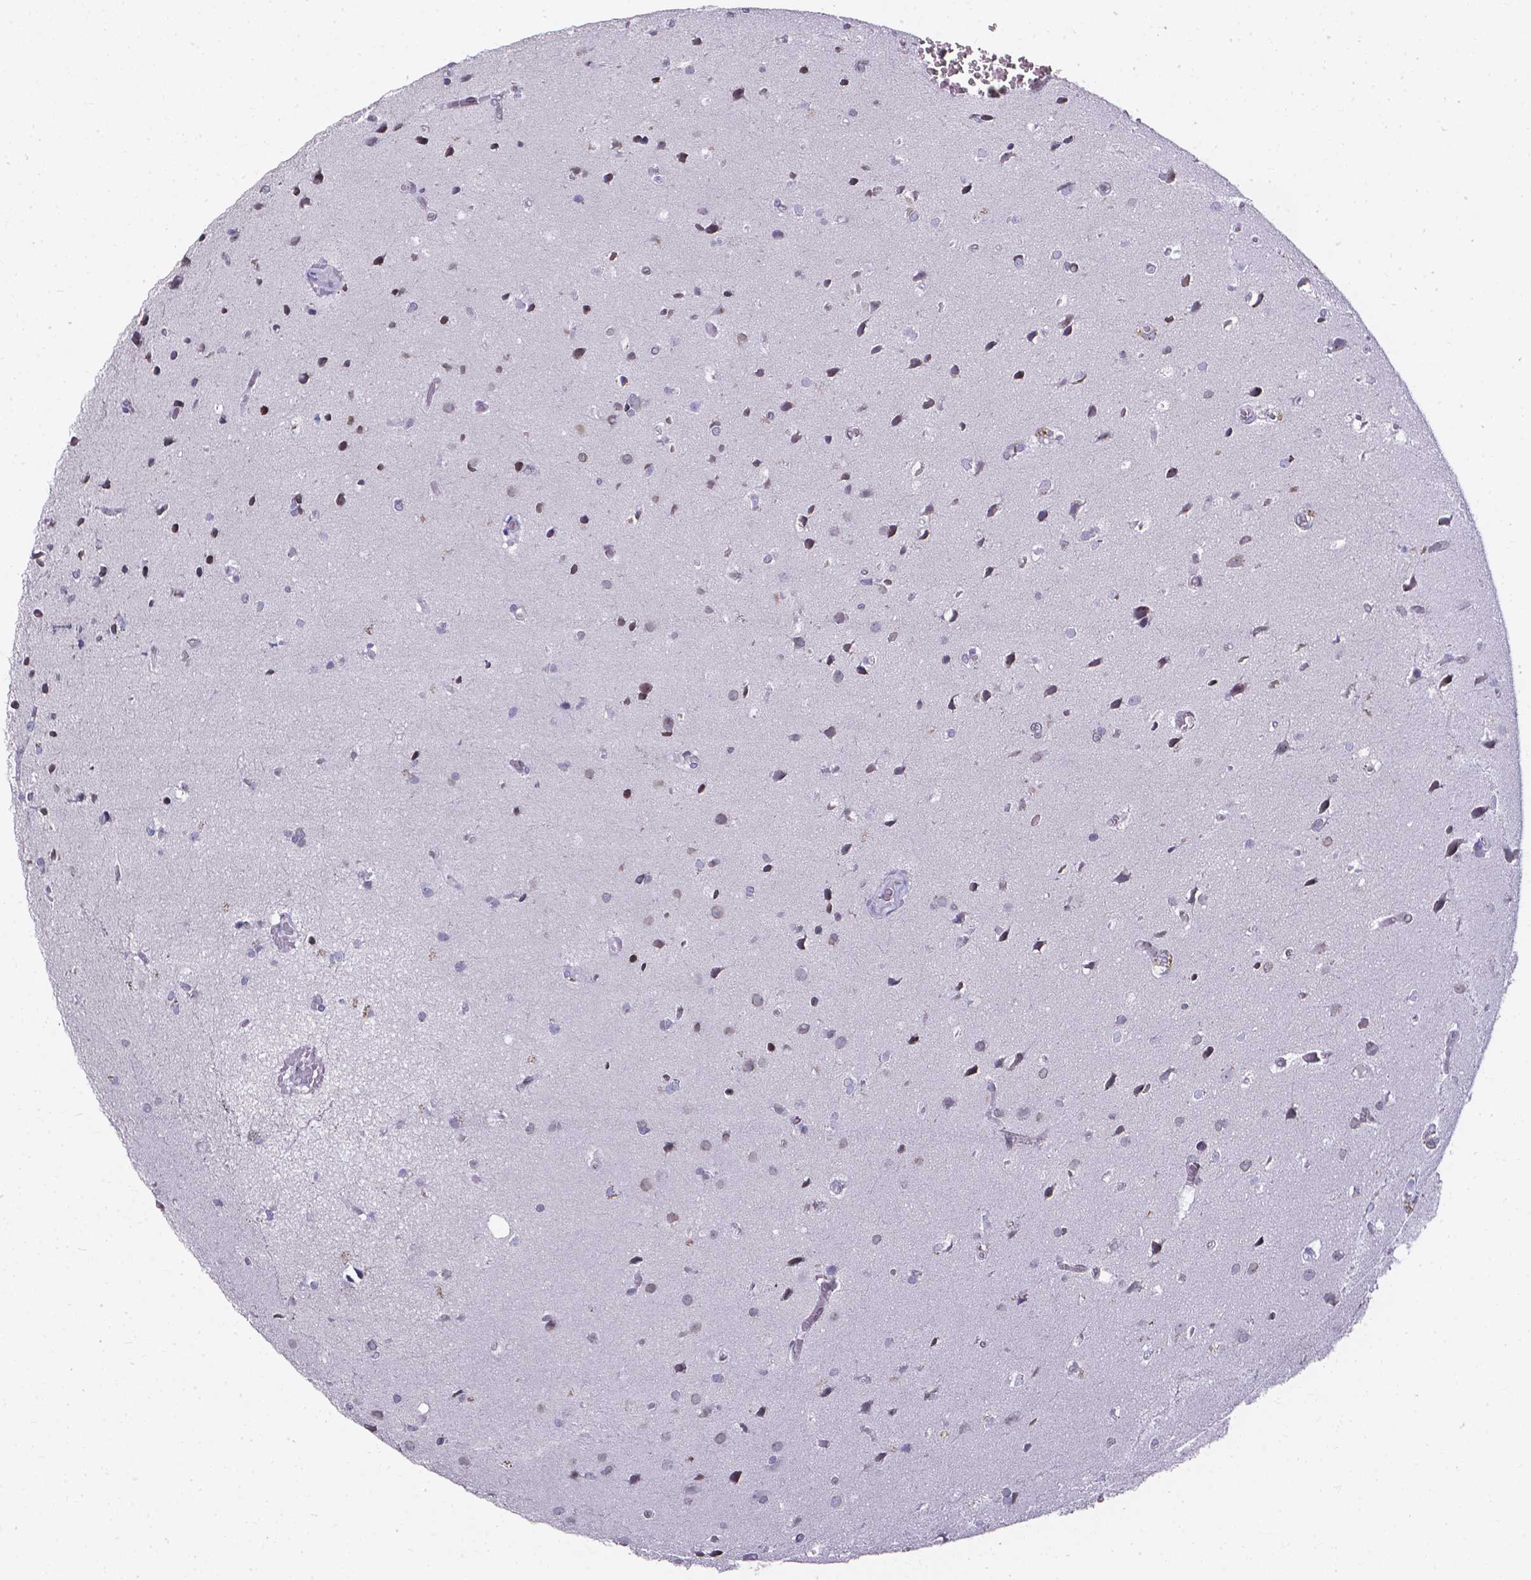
{"staining": {"intensity": "negative", "quantity": "none", "location": "none"}, "tissue": "glioma", "cell_type": "Tumor cells", "image_type": "cancer", "snomed": [{"axis": "morphology", "description": "Glioma, malignant, Low grade"}, {"axis": "topography", "description": "Brain"}], "caption": "The immunohistochemistry histopathology image has no significant expression in tumor cells of glioma tissue.", "gene": "AKR1B10", "patient": {"sex": "male", "age": 58}}